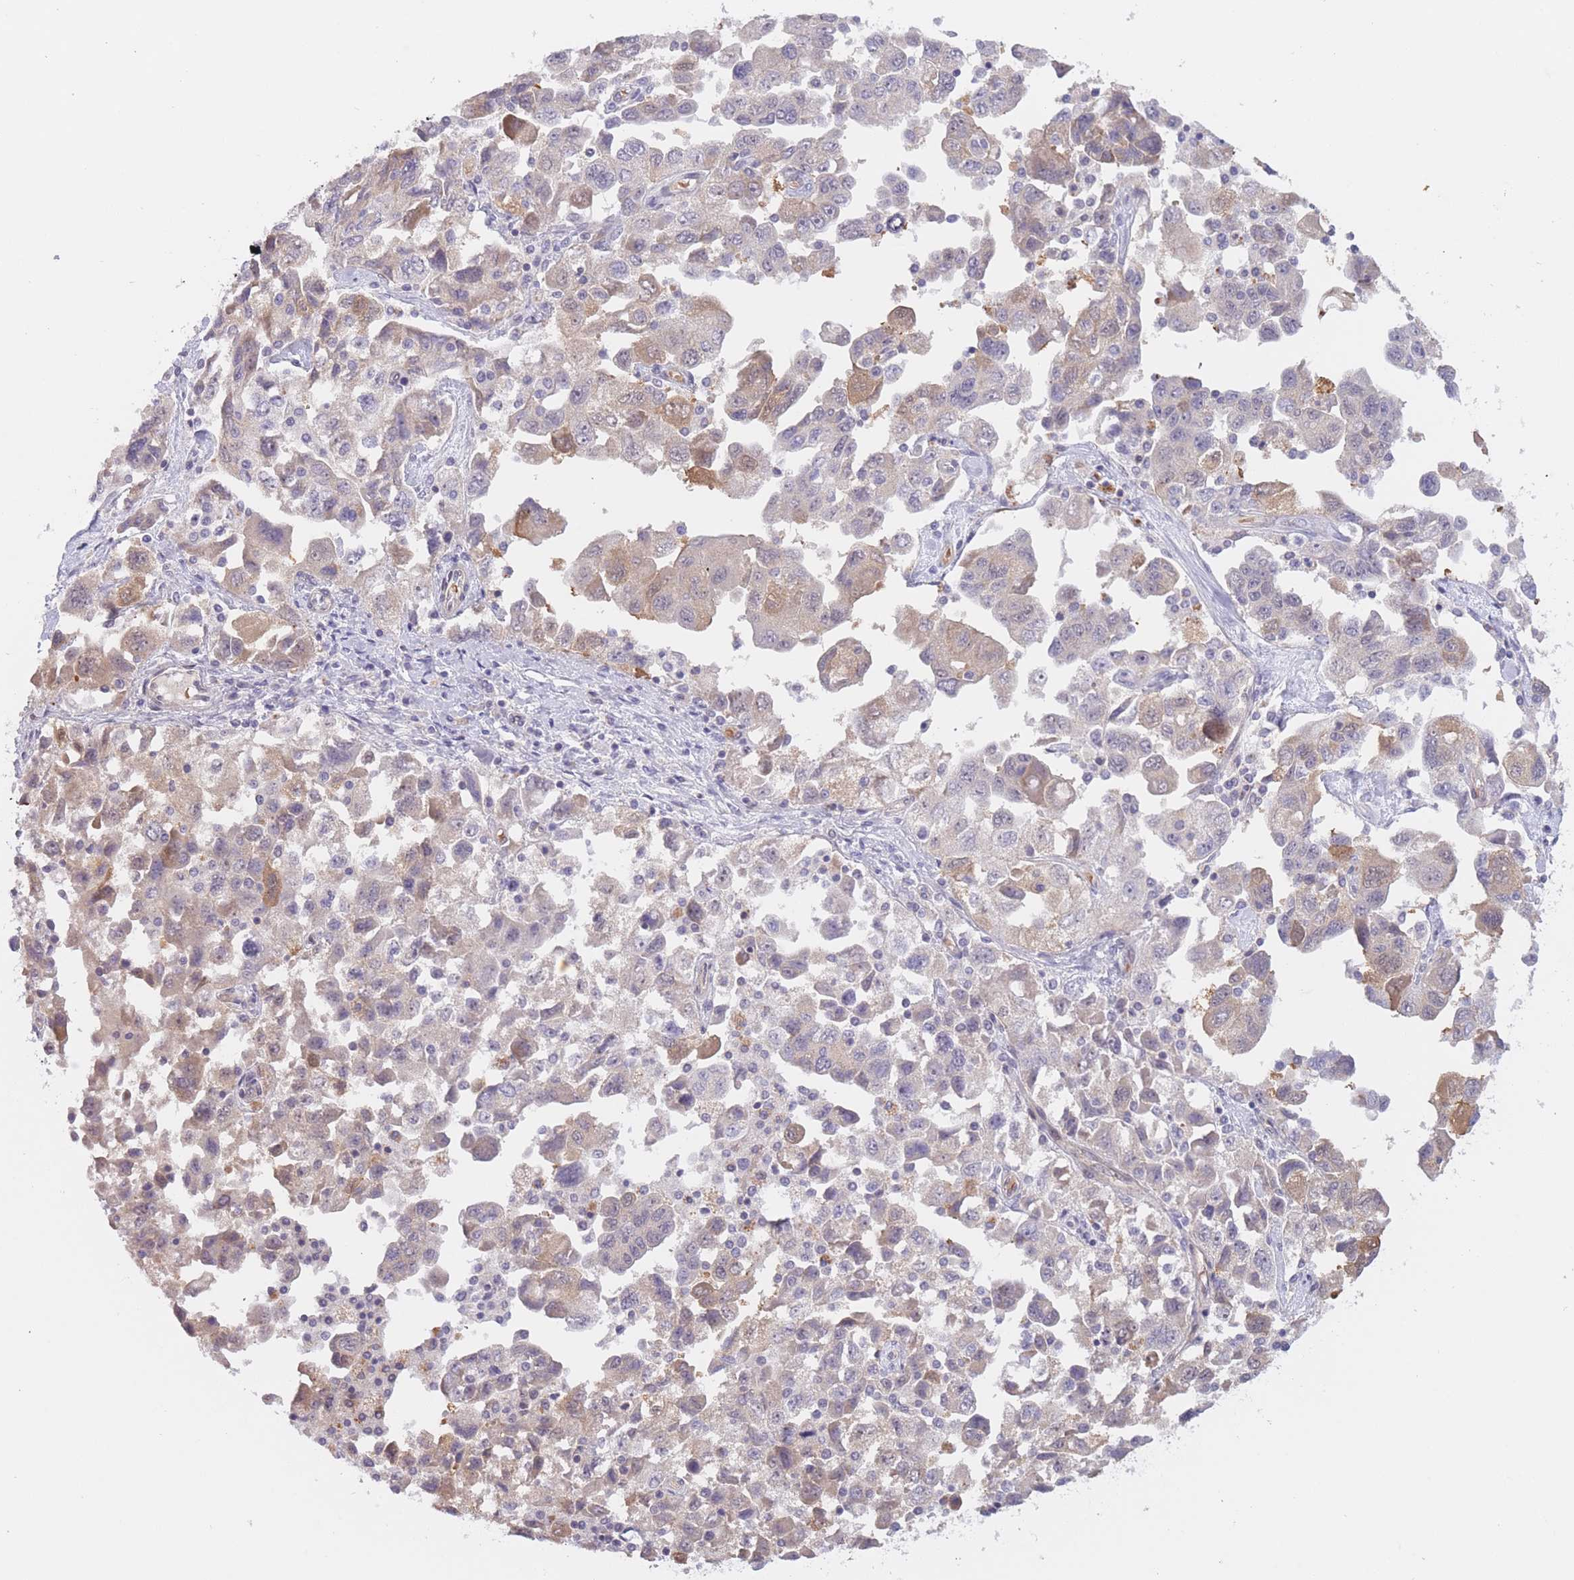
{"staining": {"intensity": "moderate", "quantity": "<25%", "location": "cytoplasmic/membranous,nuclear"}, "tissue": "ovarian cancer", "cell_type": "Tumor cells", "image_type": "cancer", "snomed": [{"axis": "morphology", "description": "Carcinoma, NOS"}, {"axis": "morphology", "description": "Cystadenocarcinoma, serous, NOS"}, {"axis": "topography", "description": "Ovary"}], "caption": "IHC (DAB (3,3'-diaminobenzidine)) staining of human ovarian cancer (carcinoma) demonstrates moderate cytoplasmic/membranous and nuclear protein staining in about <25% of tumor cells.", "gene": "FUT5", "patient": {"sex": "female", "age": 69}}